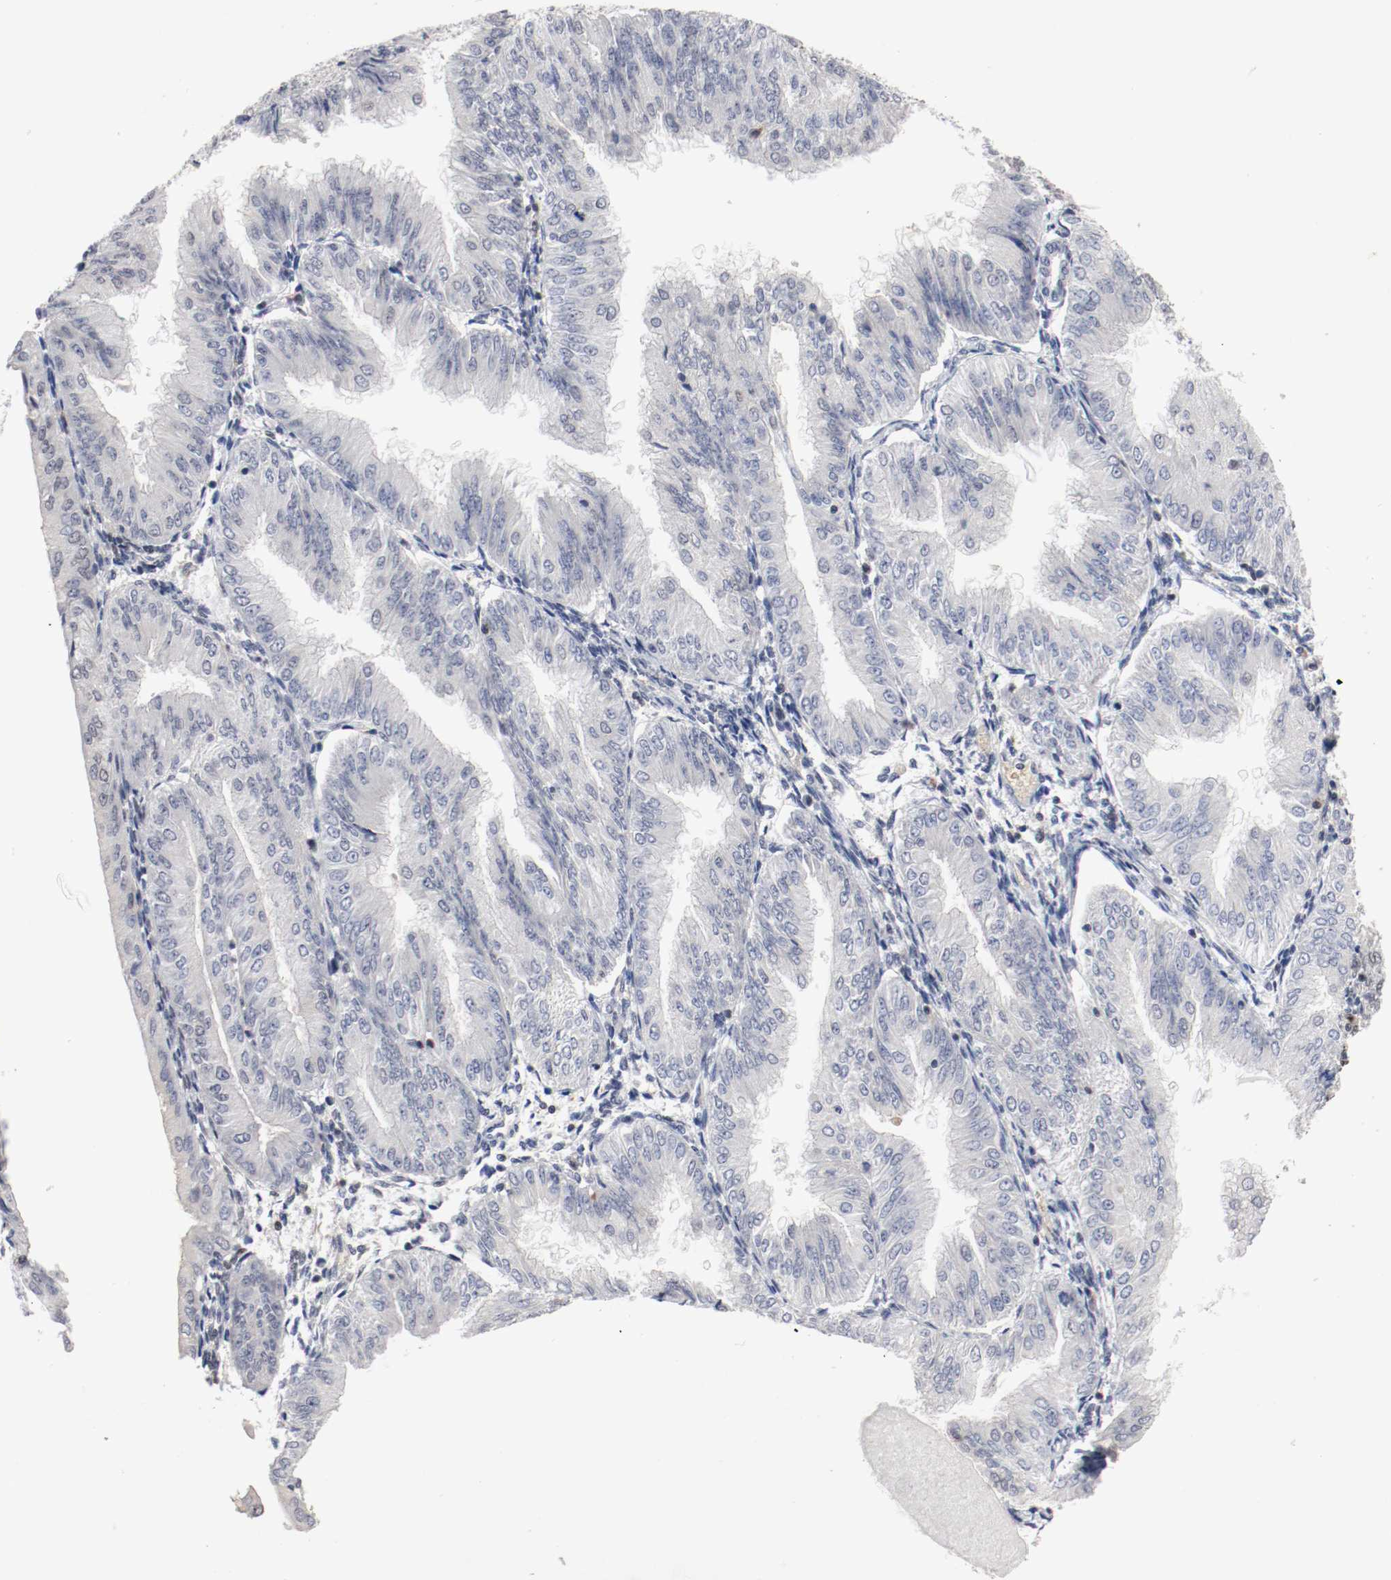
{"staining": {"intensity": "negative", "quantity": "none", "location": "none"}, "tissue": "endometrial cancer", "cell_type": "Tumor cells", "image_type": "cancer", "snomed": [{"axis": "morphology", "description": "Adenocarcinoma, NOS"}, {"axis": "topography", "description": "Endometrium"}], "caption": "Adenocarcinoma (endometrial) stained for a protein using IHC demonstrates no expression tumor cells.", "gene": "JUND", "patient": {"sex": "female", "age": 53}}